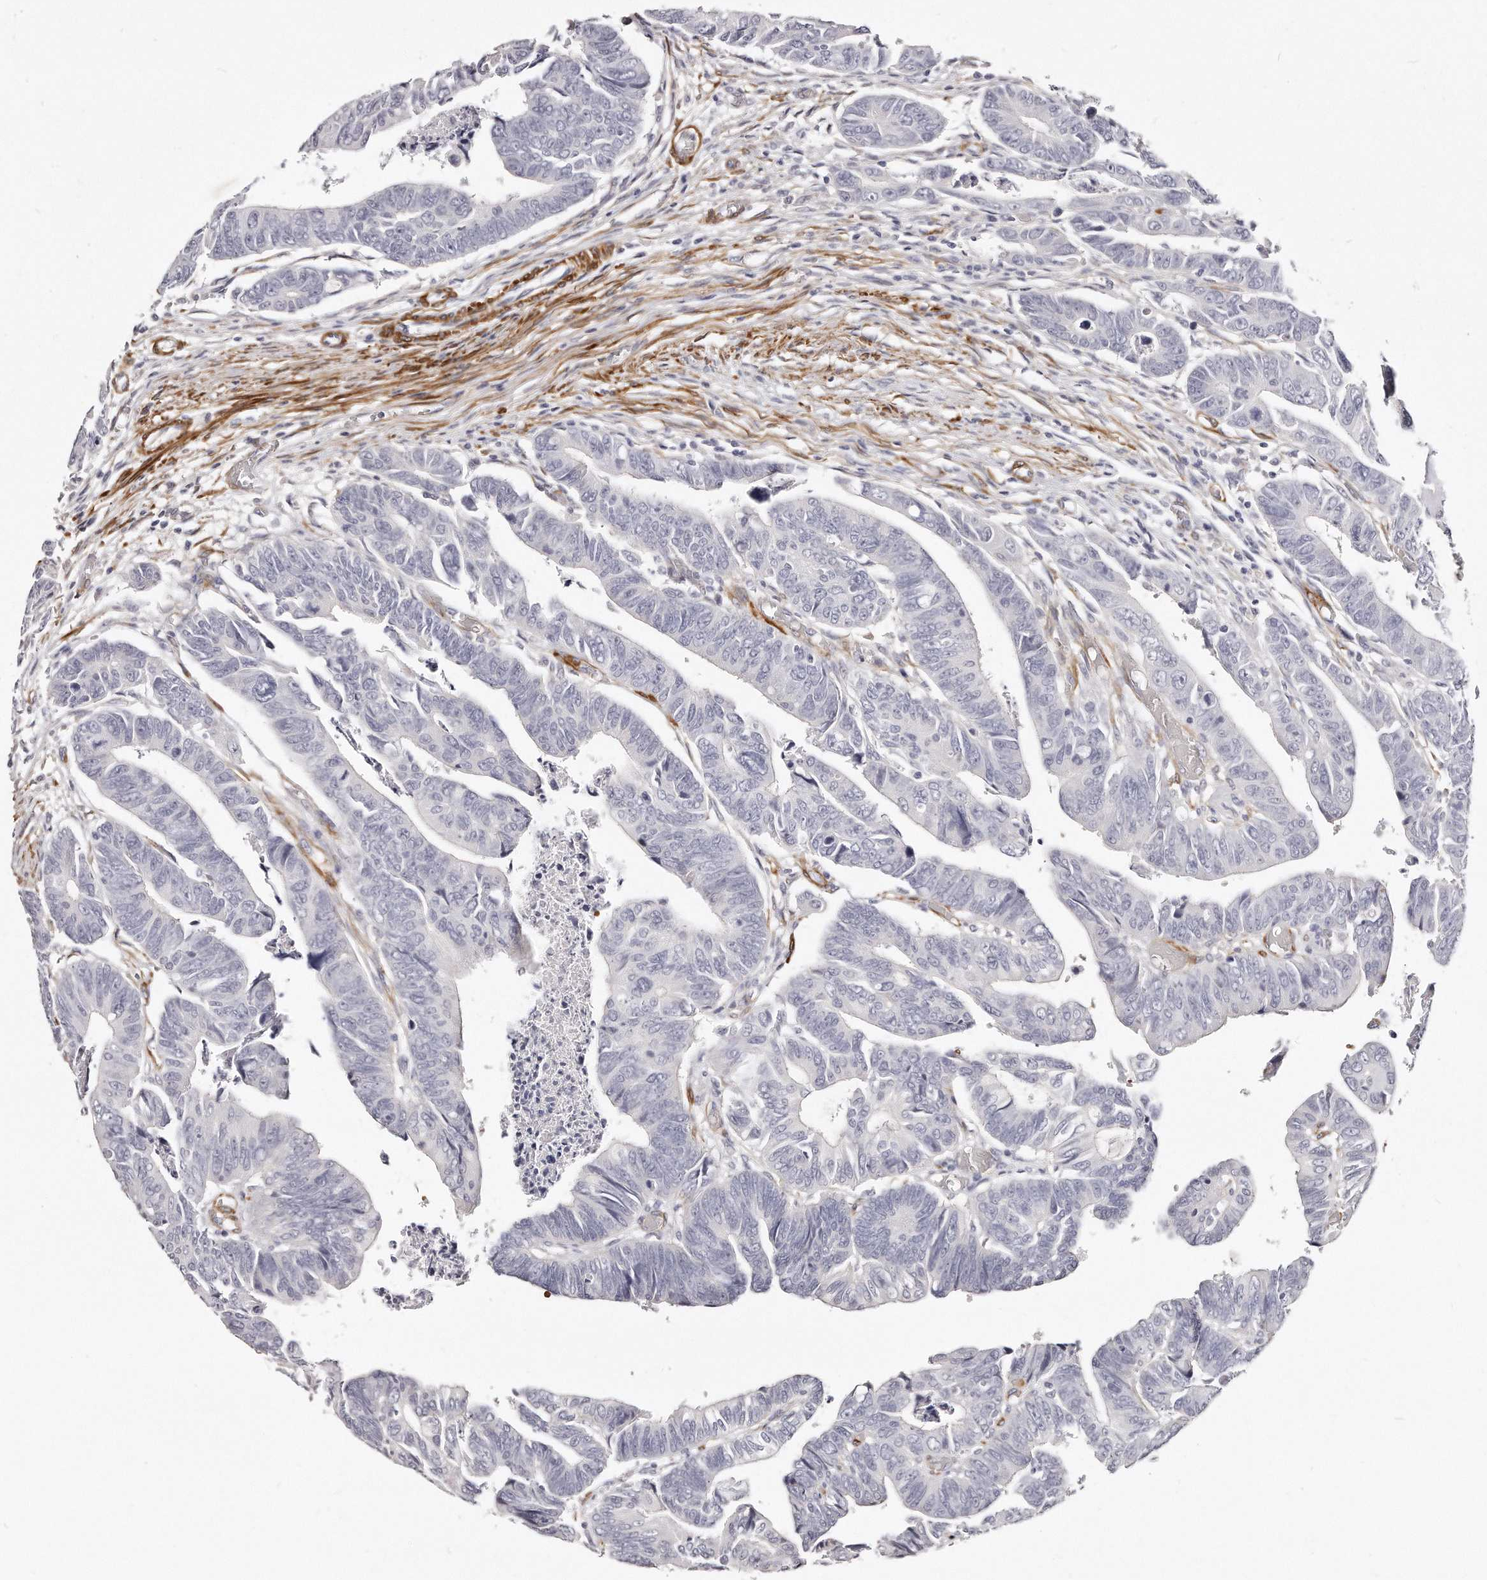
{"staining": {"intensity": "negative", "quantity": "none", "location": "none"}, "tissue": "colorectal cancer", "cell_type": "Tumor cells", "image_type": "cancer", "snomed": [{"axis": "morphology", "description": "Adenocarcinoma, NOS"}, {"axis": "topography", "description": "Rectum"}], "caption": "Immunohistochemistry micrograph of human adenocarcinoma (colorectal) stained for a protein (brown), which exhibits no staining in tumor cells.", "gene": "LMOD1", "patient": {"sex": "female", "age": 65}}